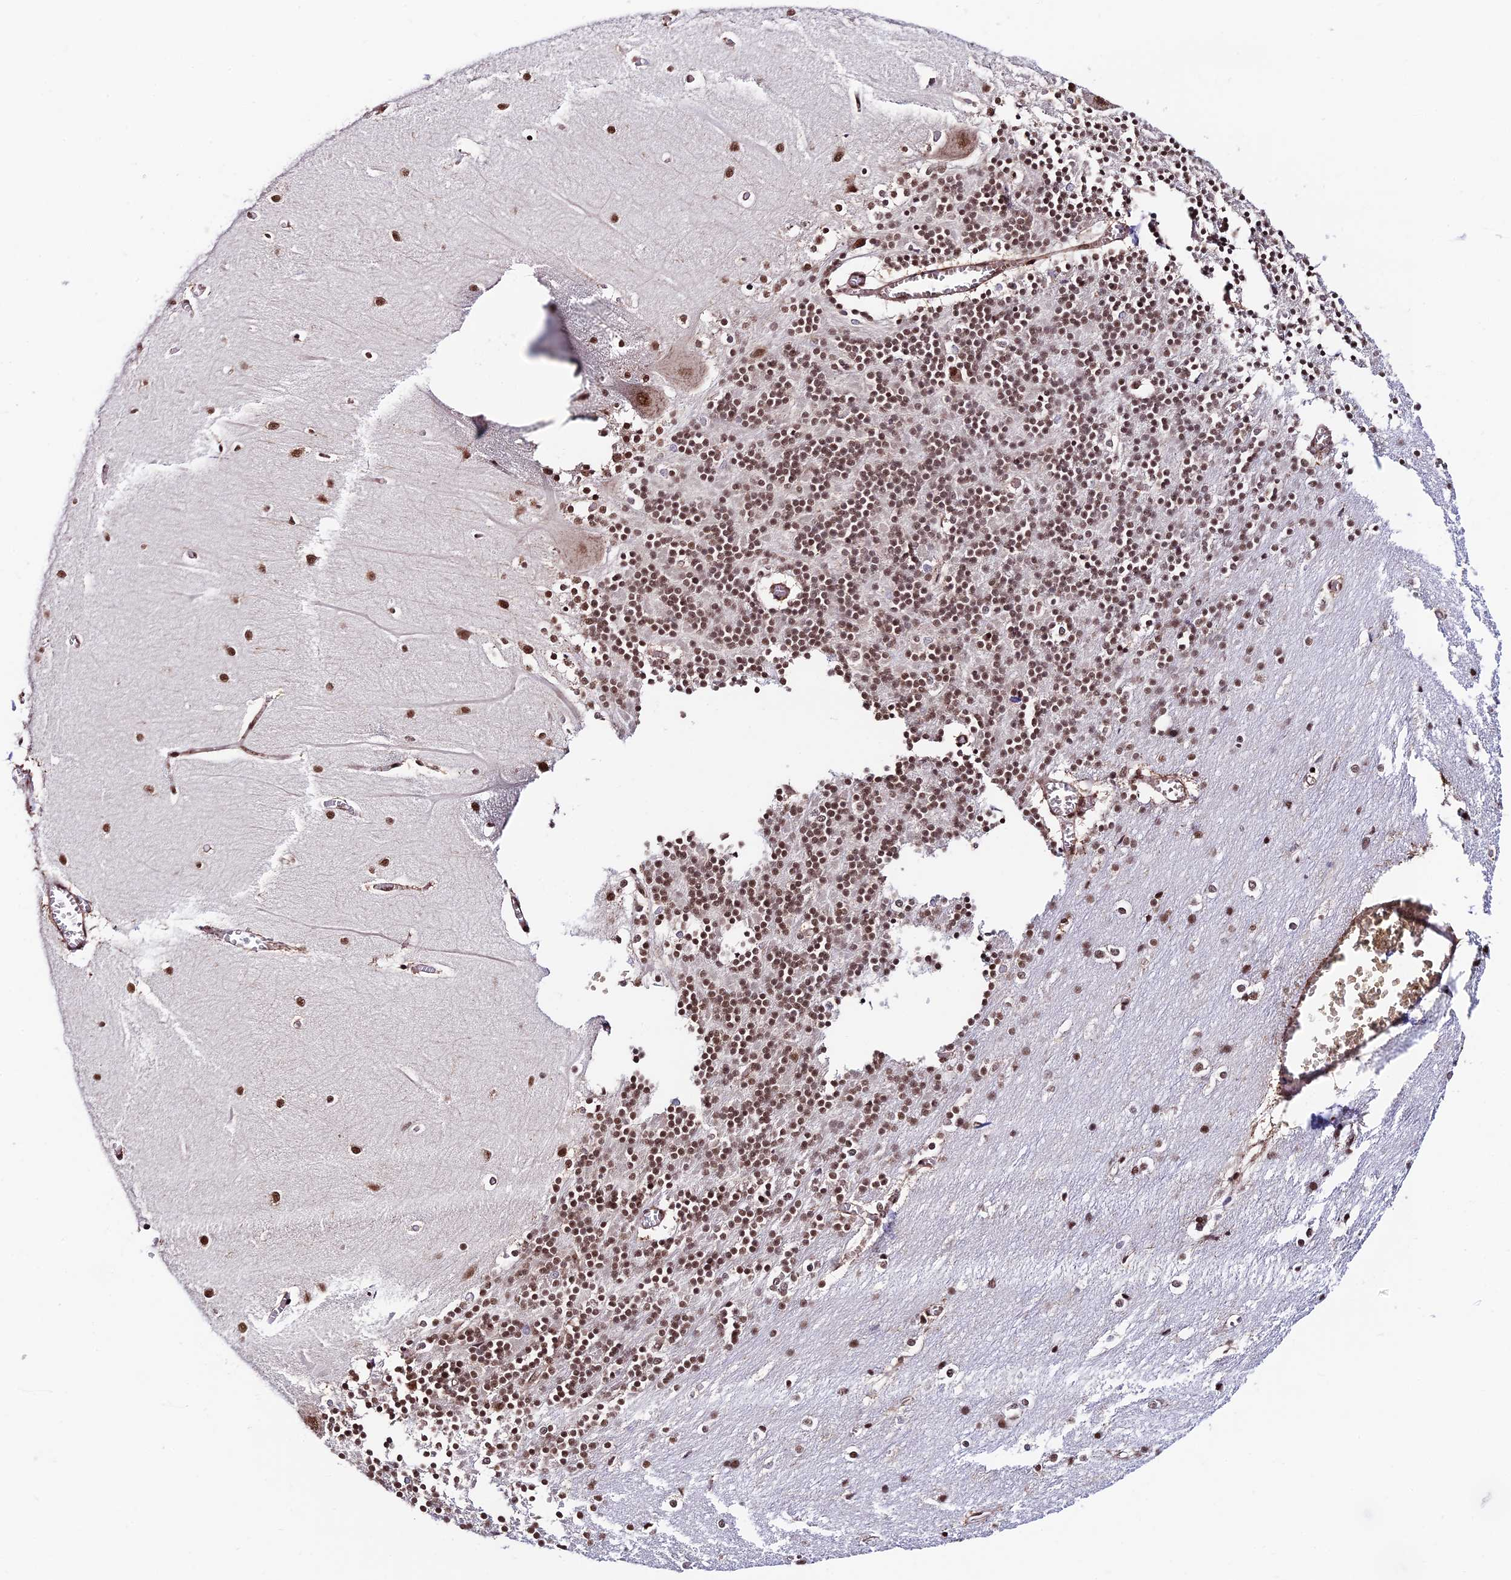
{"staining": {"intensity": "moderate", "quantity": "25%-75%", "location": "nuclear"}, "tissue": "cerebellum", "cell_type": "Cells in granular layer", "image_type": "normal", "snomed": [{"axis": "morphology", "description": "Normal tissue, NOS"}, {"axis": "topography", "description": "Cerebellum"}], "caption": "Protein expression analysis of benign cerebellum shows moderate nuclear positivity in approximately 25%-75% of cells in granular layer.", "gene": "RBM42", "patient": {"sex": "male", "age": 37}}